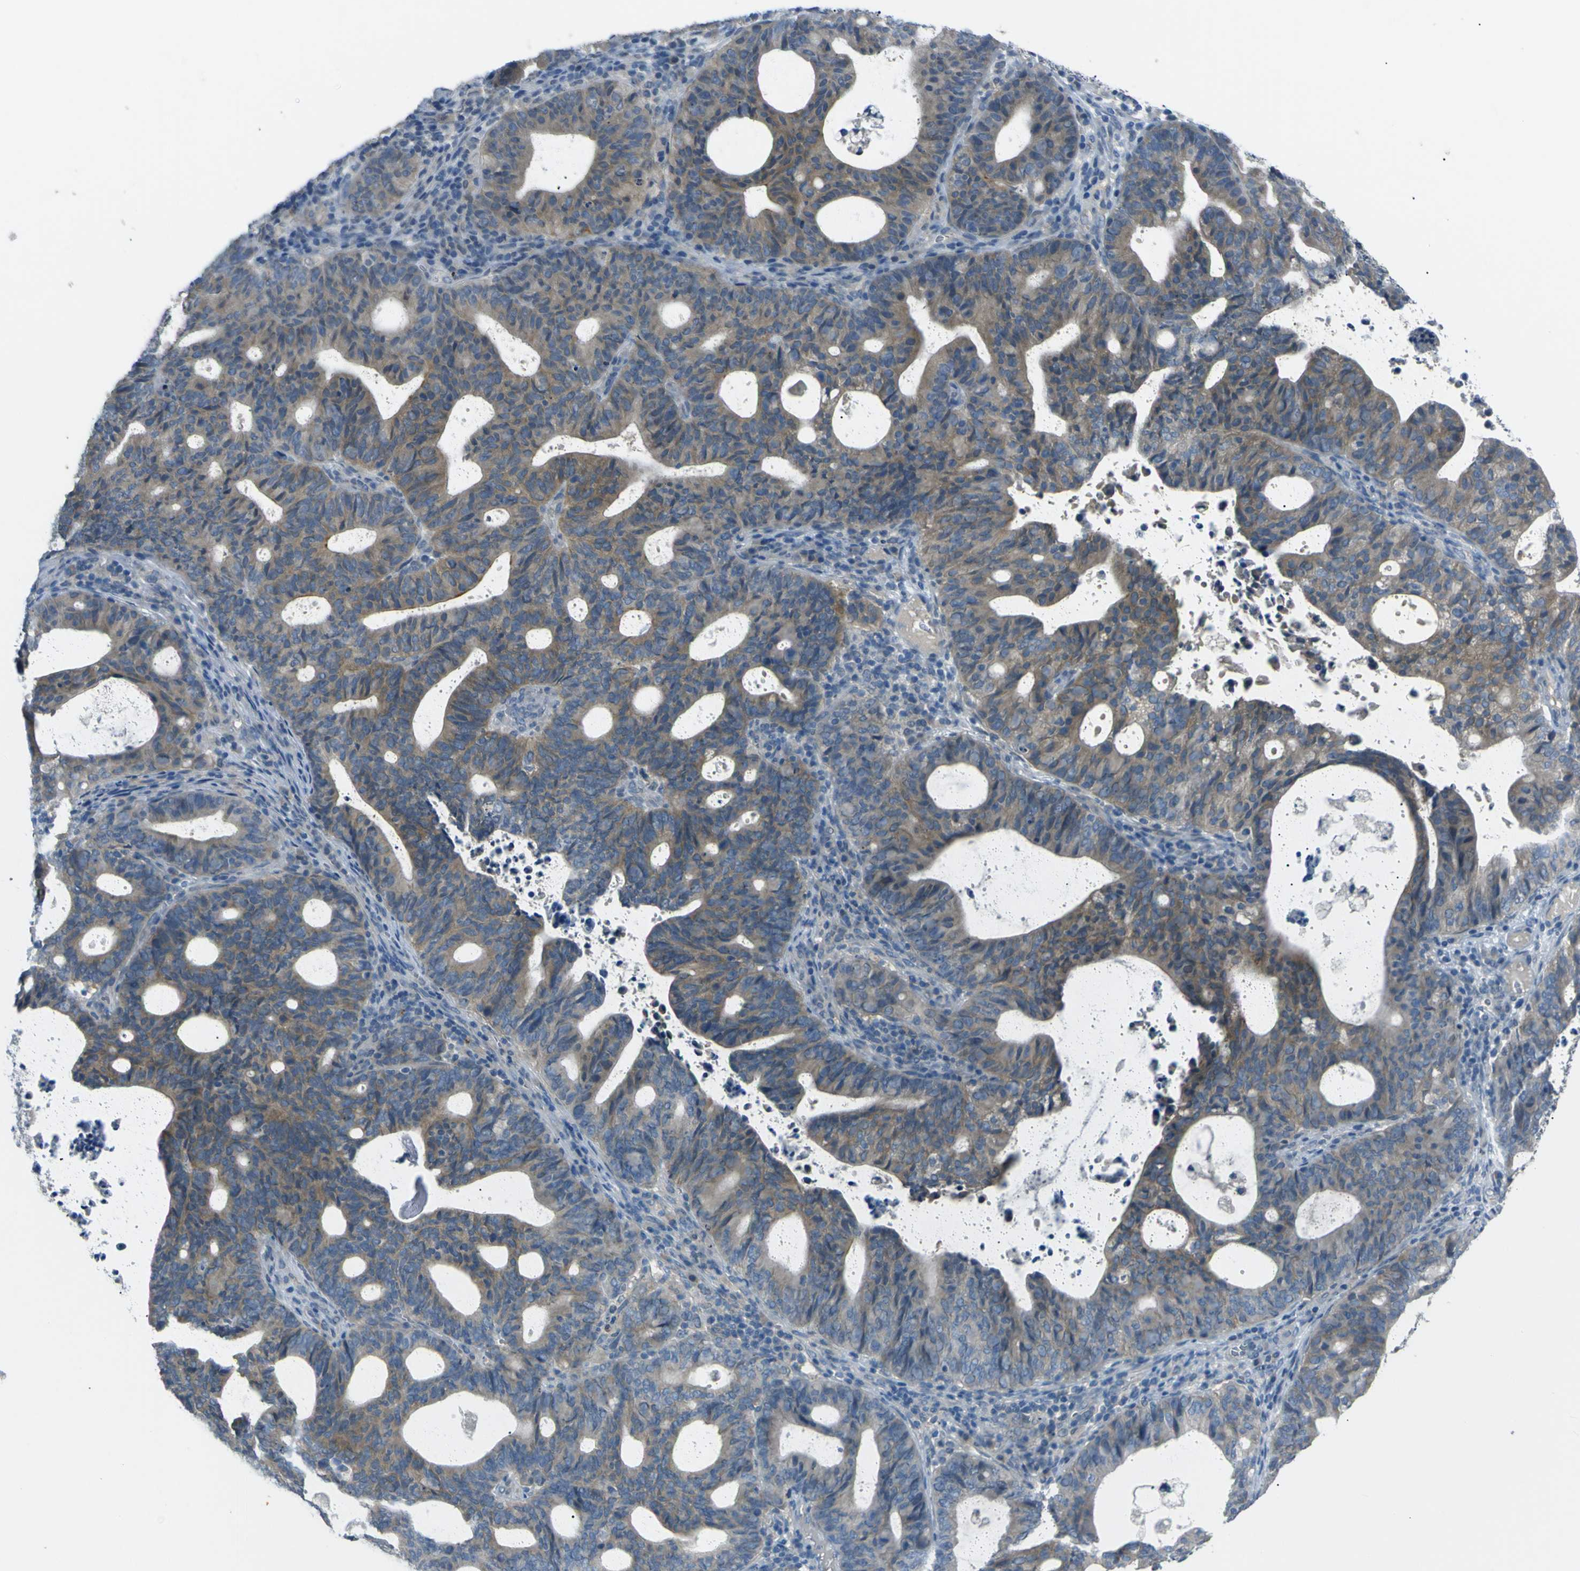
{"staining": {"intensity": "moderate", "quantity": "25%-75%", "location": "cytoplasmic/membranous"}, "tissue": "endometrial cancer", "cell_type": "Tumor cells", "image_type": "cancer", "snomed": [{"axis": "morphology", "description": "Adenocarcinoma, NOS"}, {"axis": "topography", "description": "Uterus"}], "caption": "IHC histopathology image of neoplastic tissue: adenocarcinoma (endometrial) stained using immunohistochemistry (IHC) exhibits medium levels of moderate protein expression localized specifically in the cytoplasmic/membranous of tumor cells, appearing as a cytoplasmic/membranous brown color.", "gene": "C6orf89", "patient": {"sex": "female", "age": 83}}